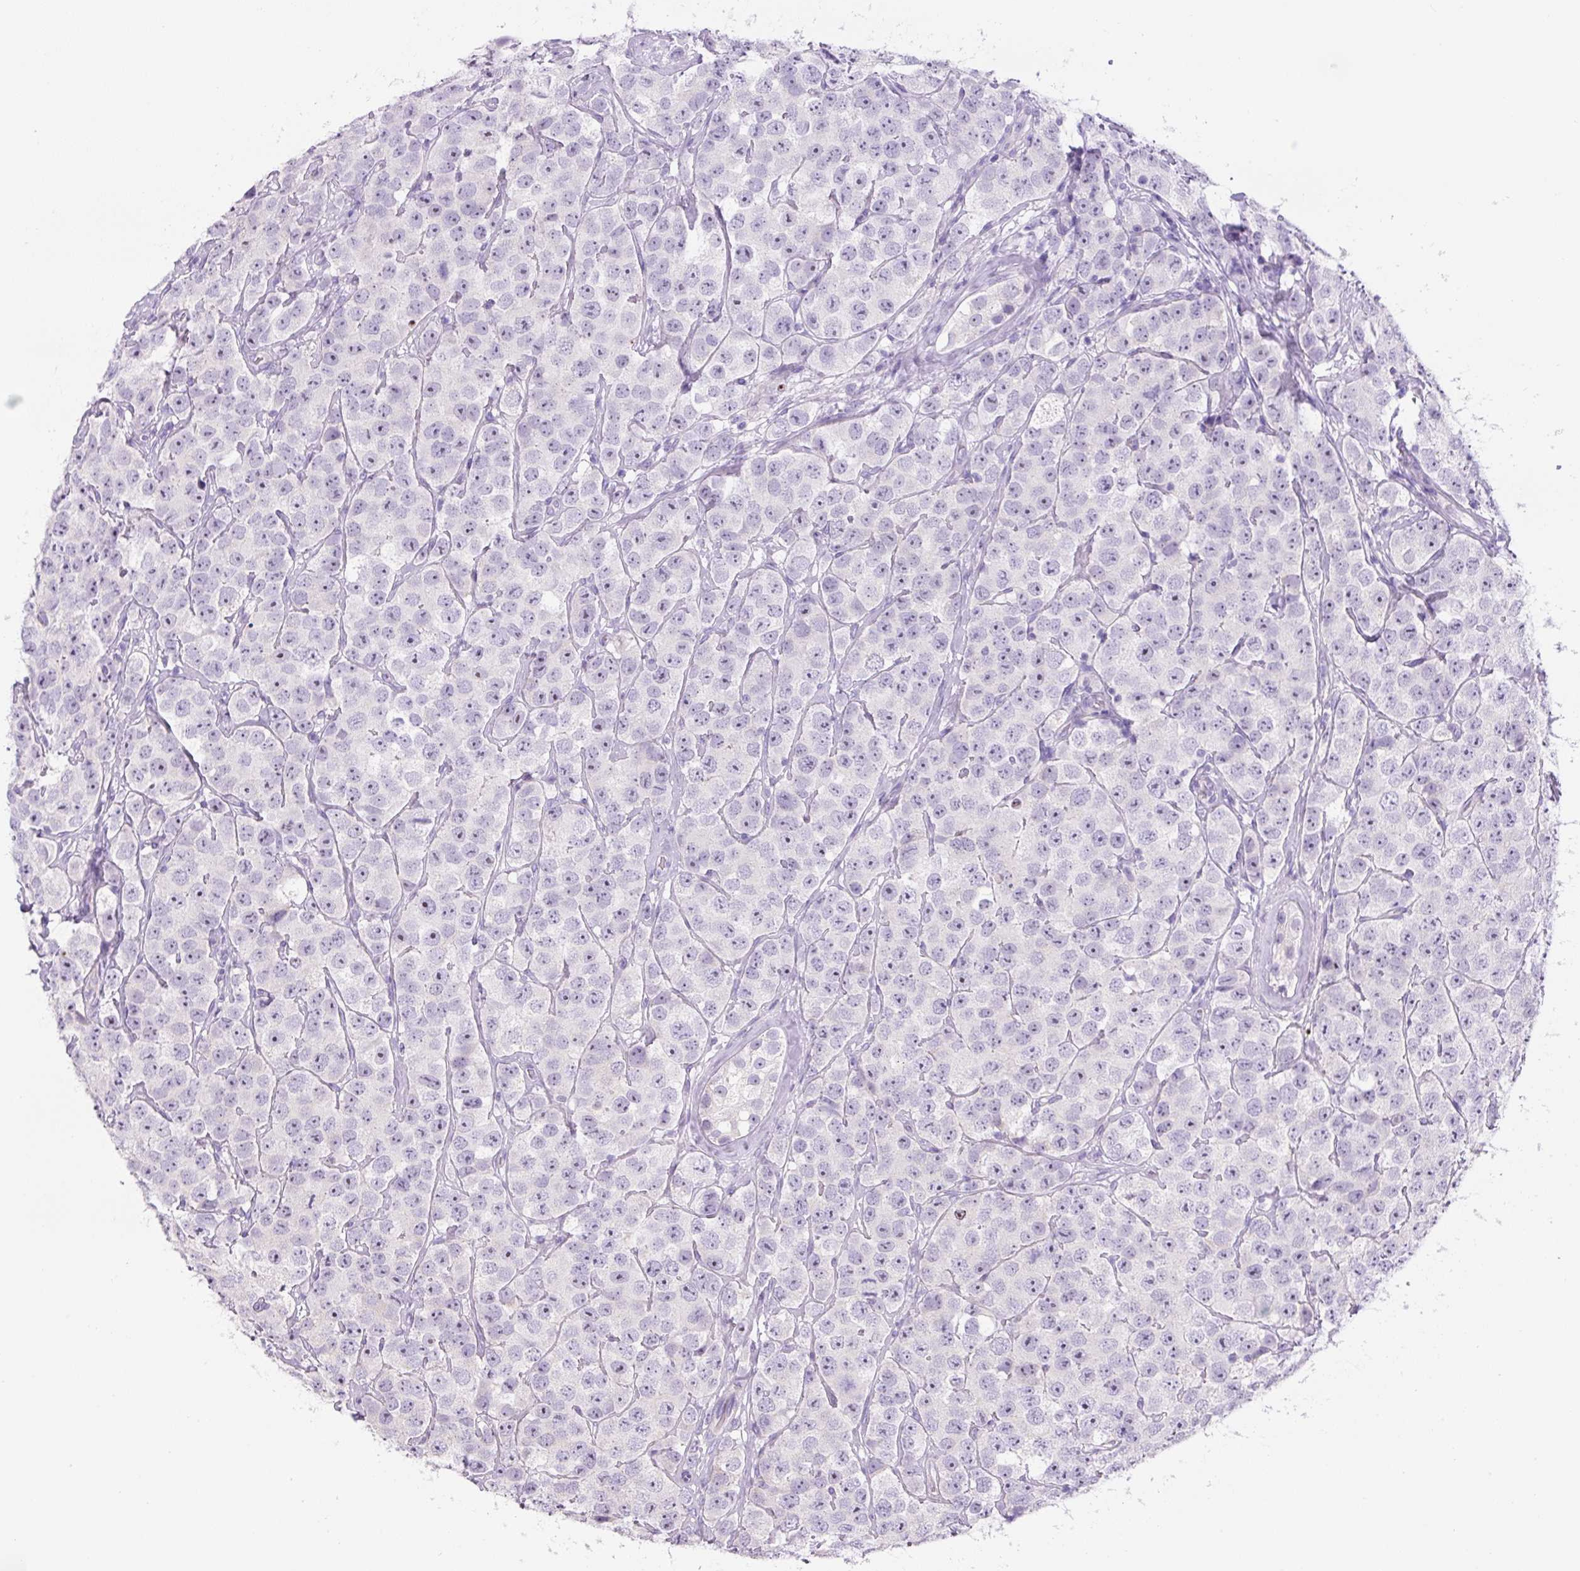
{"staining": {"intensity": "negative", "quantity": "none", "location": "none"}, "tissue": "testis cancer", "cell_type": "Tumor cells", "image_type": "cancer", "snomed": [{"axis": "morphology", "description": "Seminoma, NOS"}, {"axis": "topography", "description": "Testis"}], "caption": "Human seminoma (testis) stained for a protein using immunohistochemistry (IHC) demonstrates no positivity in tumor cells.", "gene": "TMEM151B", "patient": {"sex": "male", "age": 28}}